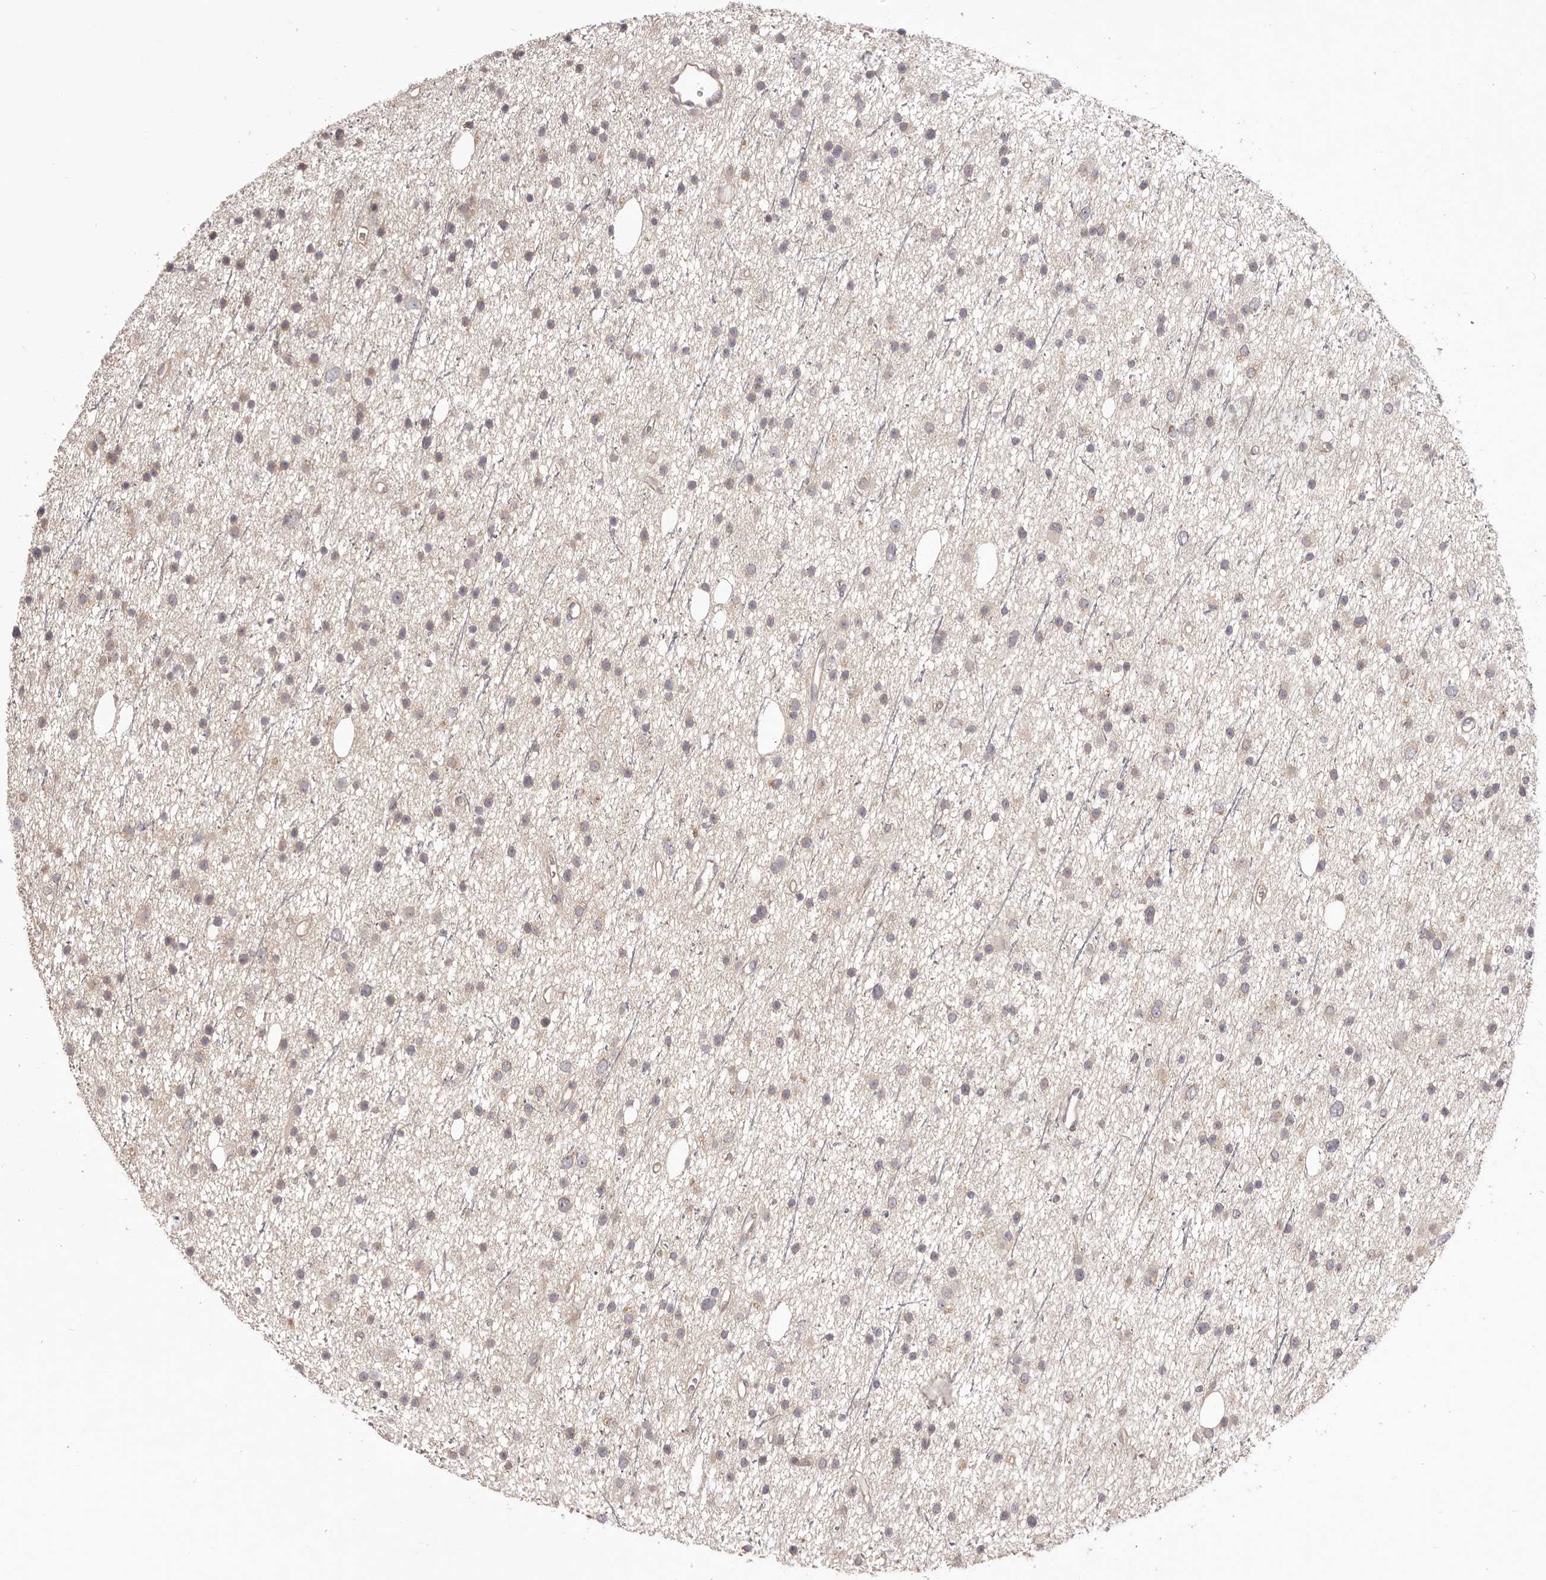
{"staining": {"intensity": "weak", "quantity": "<25%", "location": "cytoplasmic/membranous"}, "tissue": "glioma", "cell_type": "Tumor cells", "image_type": "cancer", "snomed": [{"axis": "morphology", "description": "Glioma, malignant, Low grade"}, {"axis": "topography", "description": "Cerebral cortex"}], "caption": "Protein analysis of glioma demonstrates no significant staining in tumor cells.", "gene": "HRH1", "patient": {"sex": "female", "age": 39}}